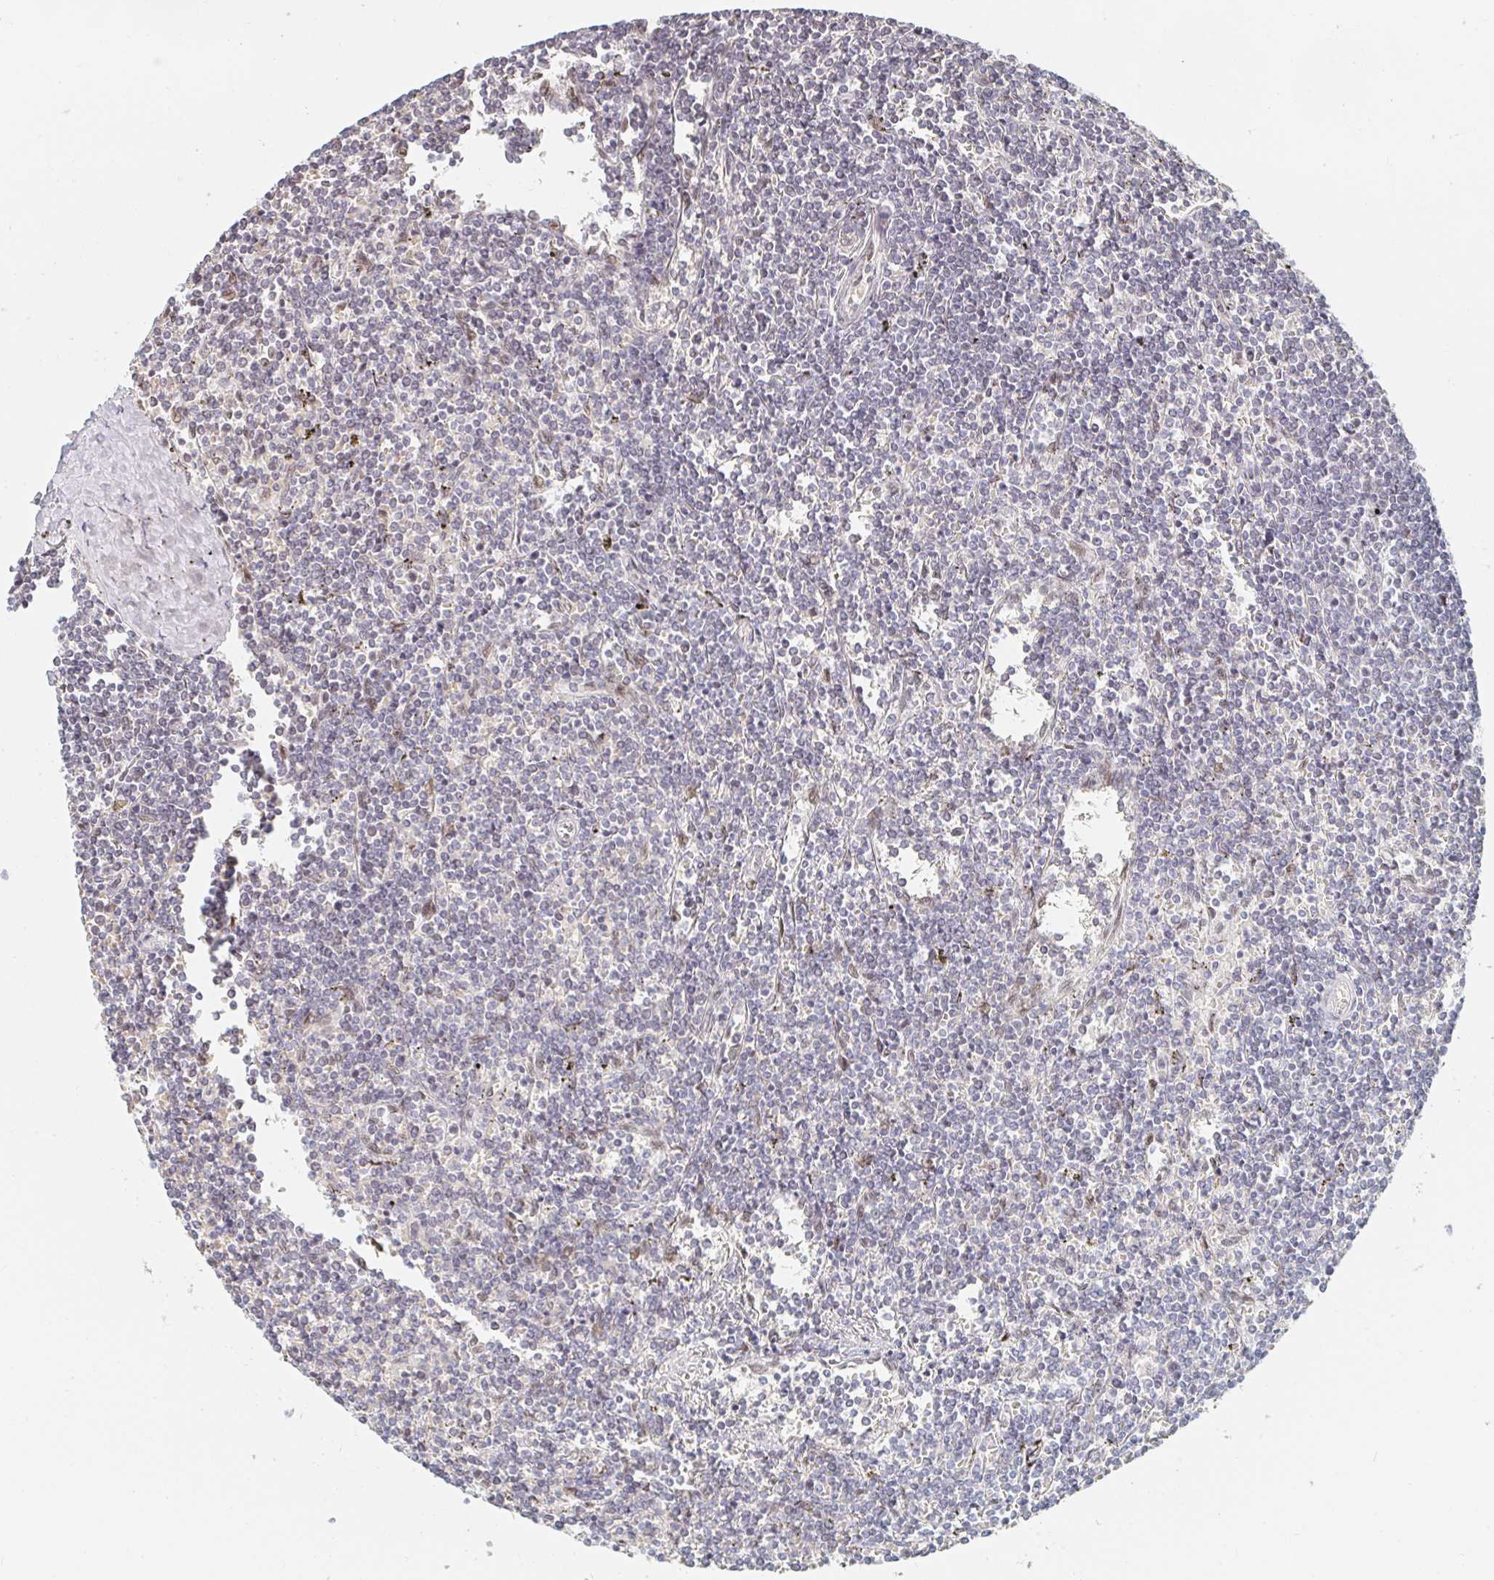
{"staining": {"intensity": "negative", "quantity": "none", "location": "none"}, "tissue": "lymphoma", "cell_type": "Tumor cells", "image_type": "cancer", "snomed": [{"axis": "morphology", "description": "Malignant lymphoma, non-Hodgkin's type, Low grade"}, {"axis": "topography", "description": "Spleen"}], "caption": "Immunohistochemistry micrograph of human lymphoma stained for a protein (brown), which reveals no expression in tumor cells.", "gene": "CHD2", "patient": {"sex": "male", "age": 78}}